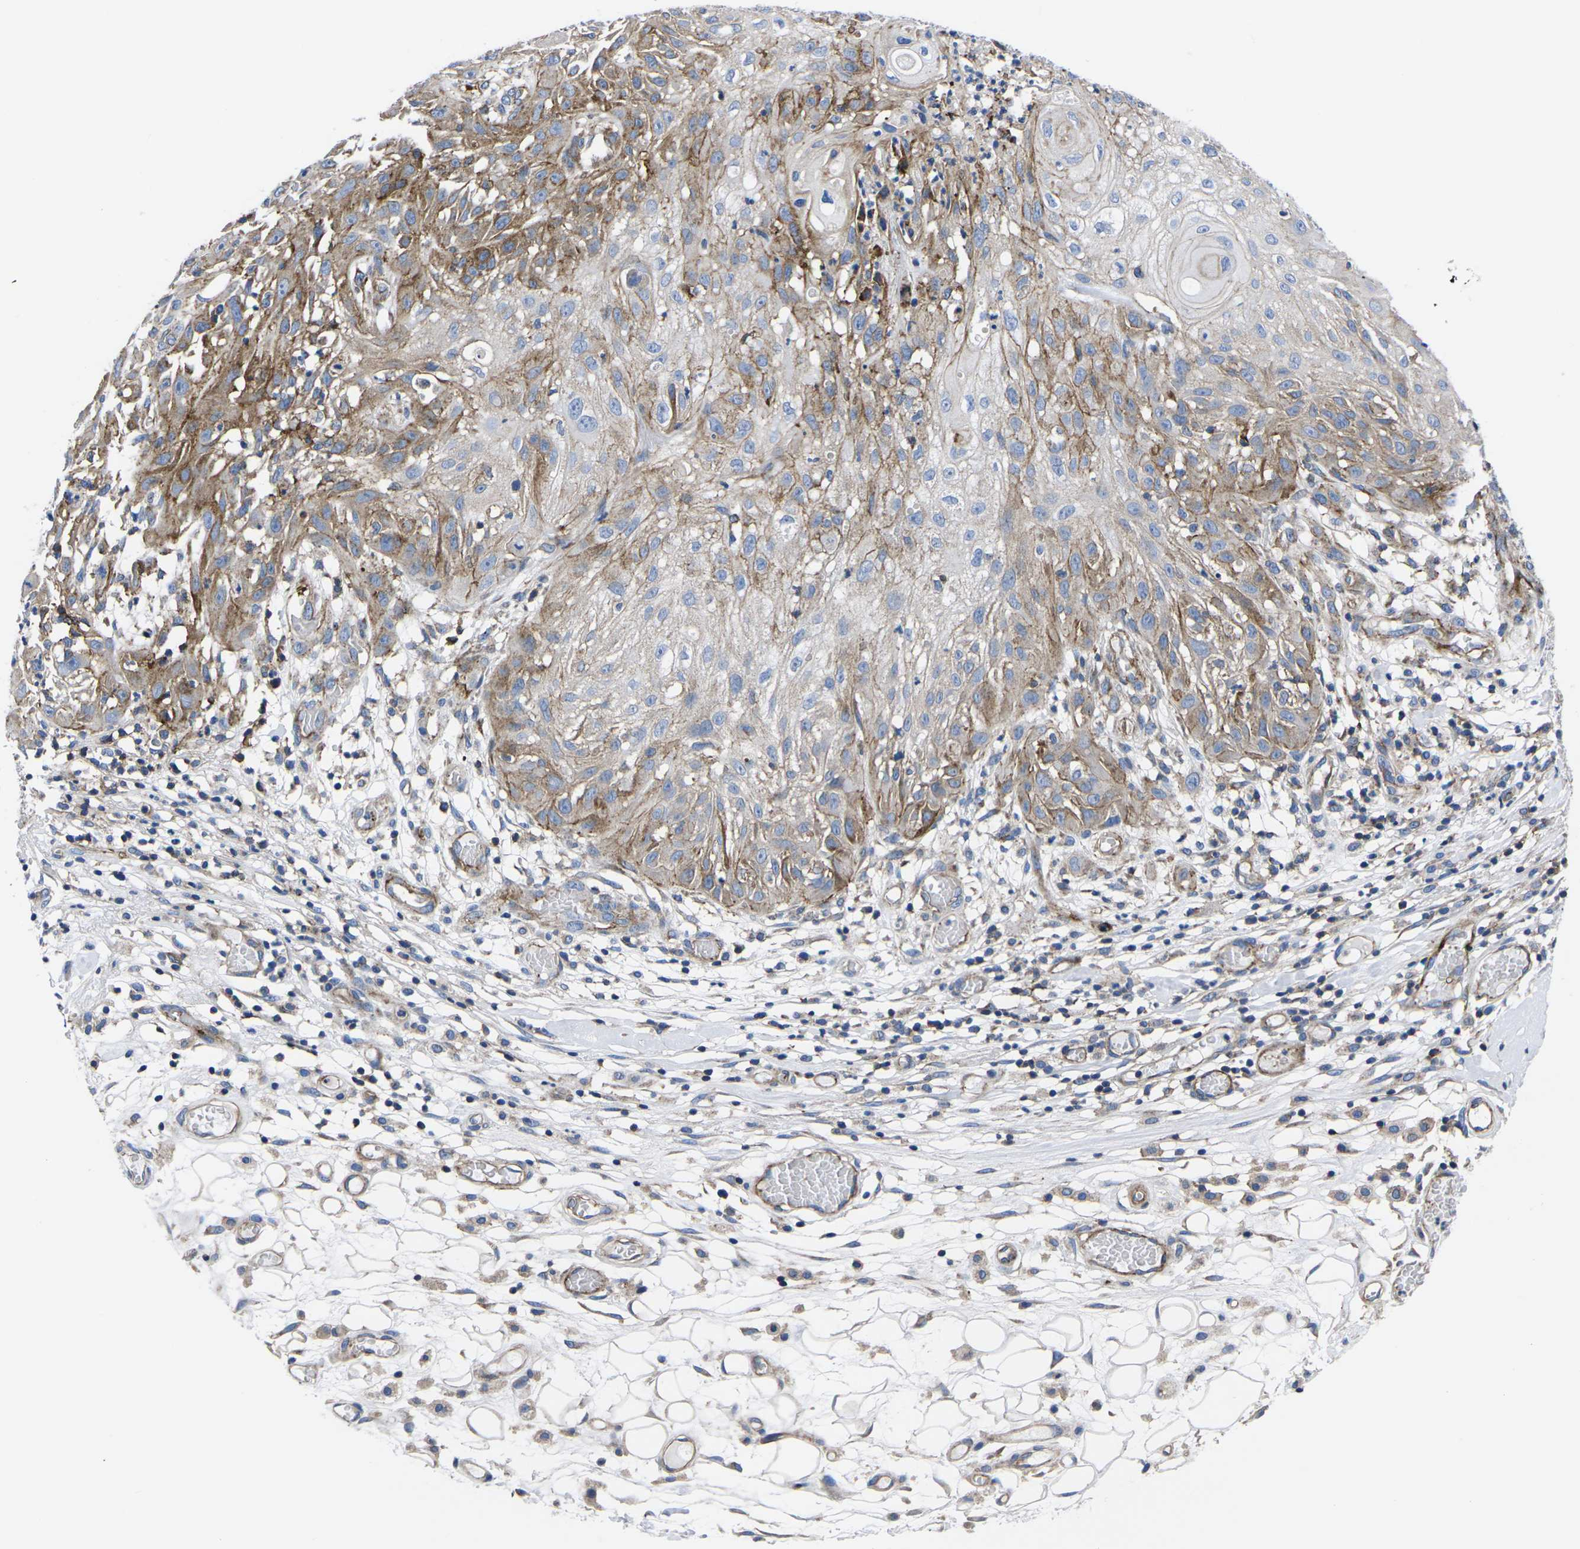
{"staining": {"intensity": "moderate", "quantity": "25%-75%", "location": "cytoplasmic/membranous"}, "tissue": "skin cancer", "cell_type": "Tumor cells", "image_type": "cancer", "snomed": [{"axis": "morphology", "description": "Squamous cell carcinoma, NOS"}, {"axis": "topography", "description": "Skin"}], "caption": "Skin cancer (squamous cell carcinoma) stained with IHC shows moderate cytoplasmic/membranous expression in about 25%-75% of tumor cells. (DAB IHC, brown staining for protein, blue staining for nuclei).", "gene": "GPR4", "patient": {"sex": "male", "age": 75}}